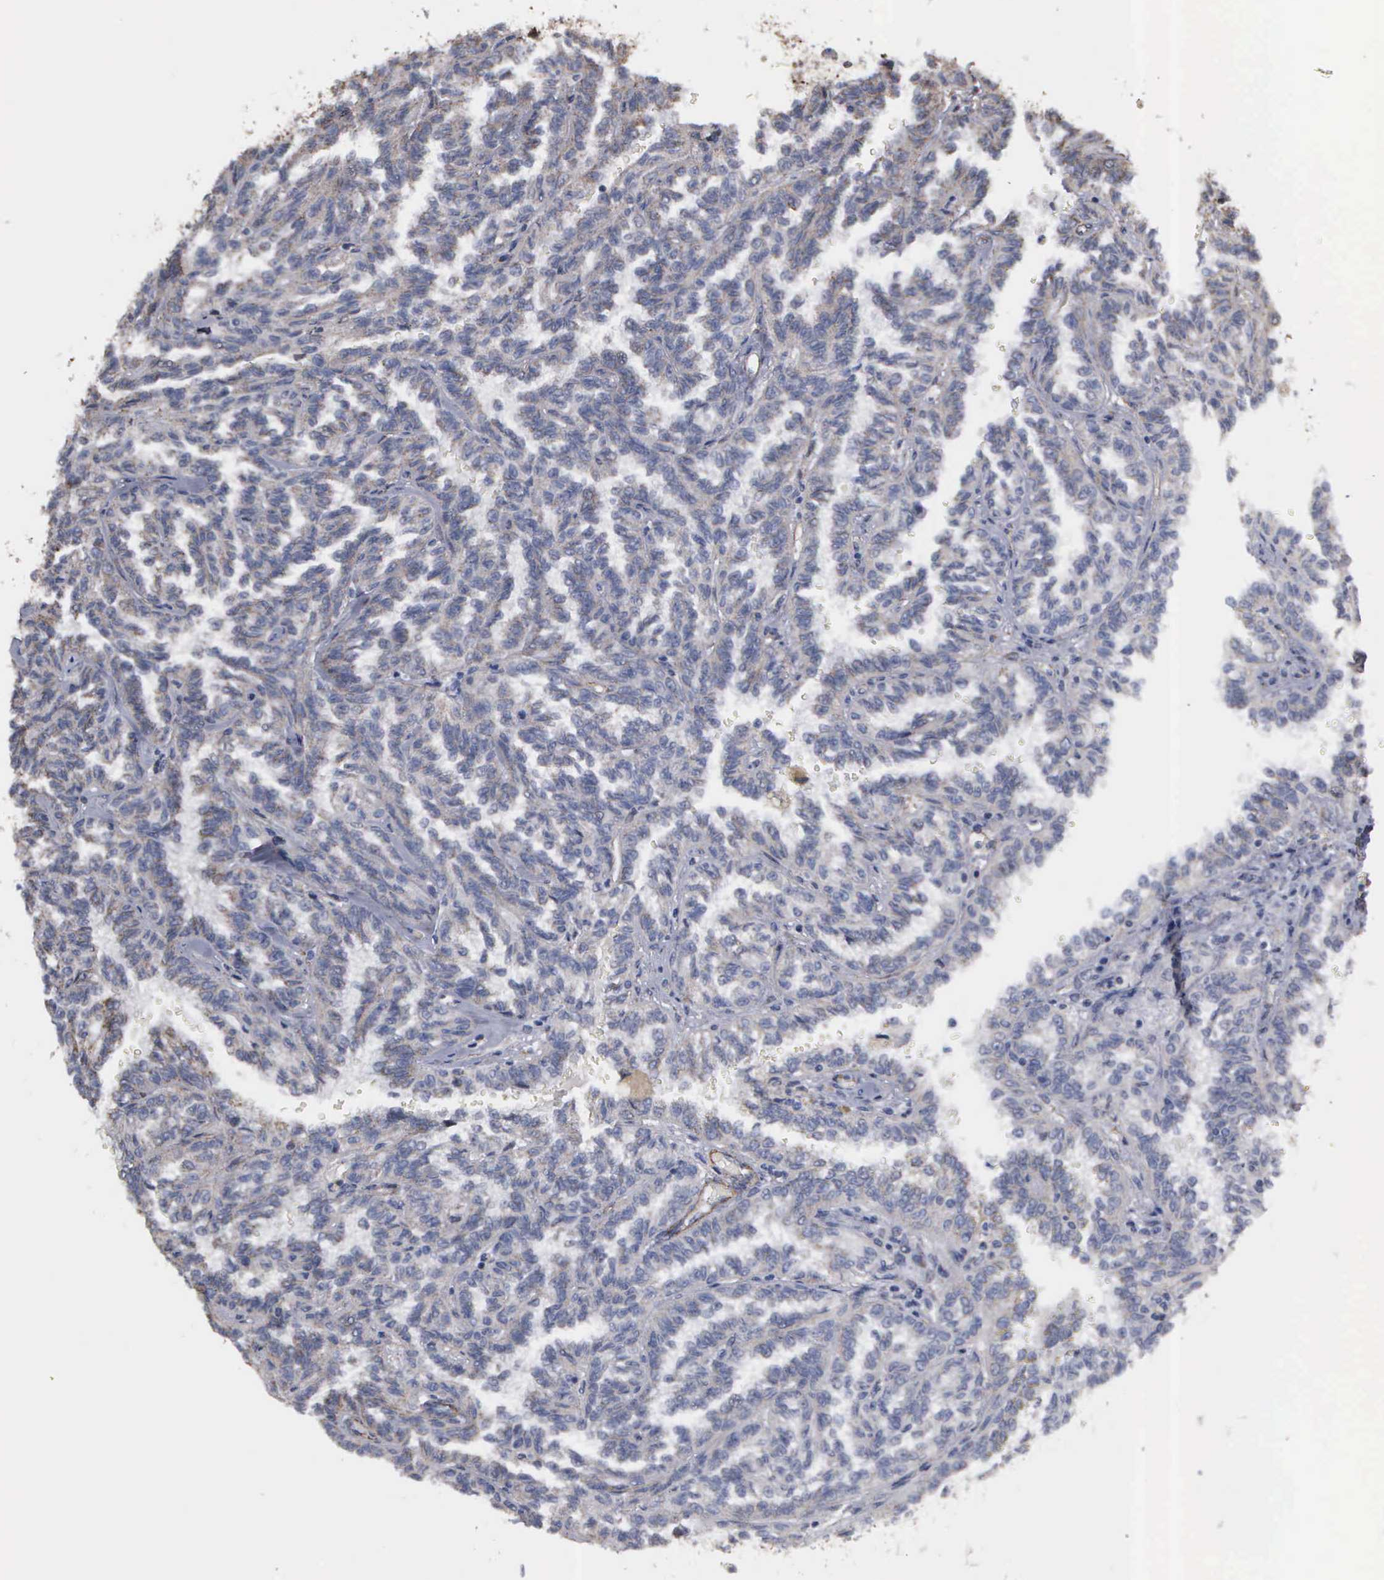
{"staining": {"intensity": "weak", "quantity": "25%-75%", "location": "cytoplasmic/membranous"}, "tissue": "renal cancer", "cell_type": "Tumor cells", "image_type": "cancer", "snomed": [{"axis": "morphology", "description": "Inflammation, NOS"}, {"axis": "morphology", "description": "Adenocarcinoma, NOS"}, {"axis": "topography", "description": "Kidney"}], "caption": "The photomicrograph reveals staining of renal cancer, revealing weak cytoplasmic/membranous protein staining (brown color) within tumor cells. (Stains: DAB in brown, nuclei in blue, Microscopy: brightfield microscopy at high magnification).", "gene": "NGDN", "patient": {"sex": "male", "age": 68}}